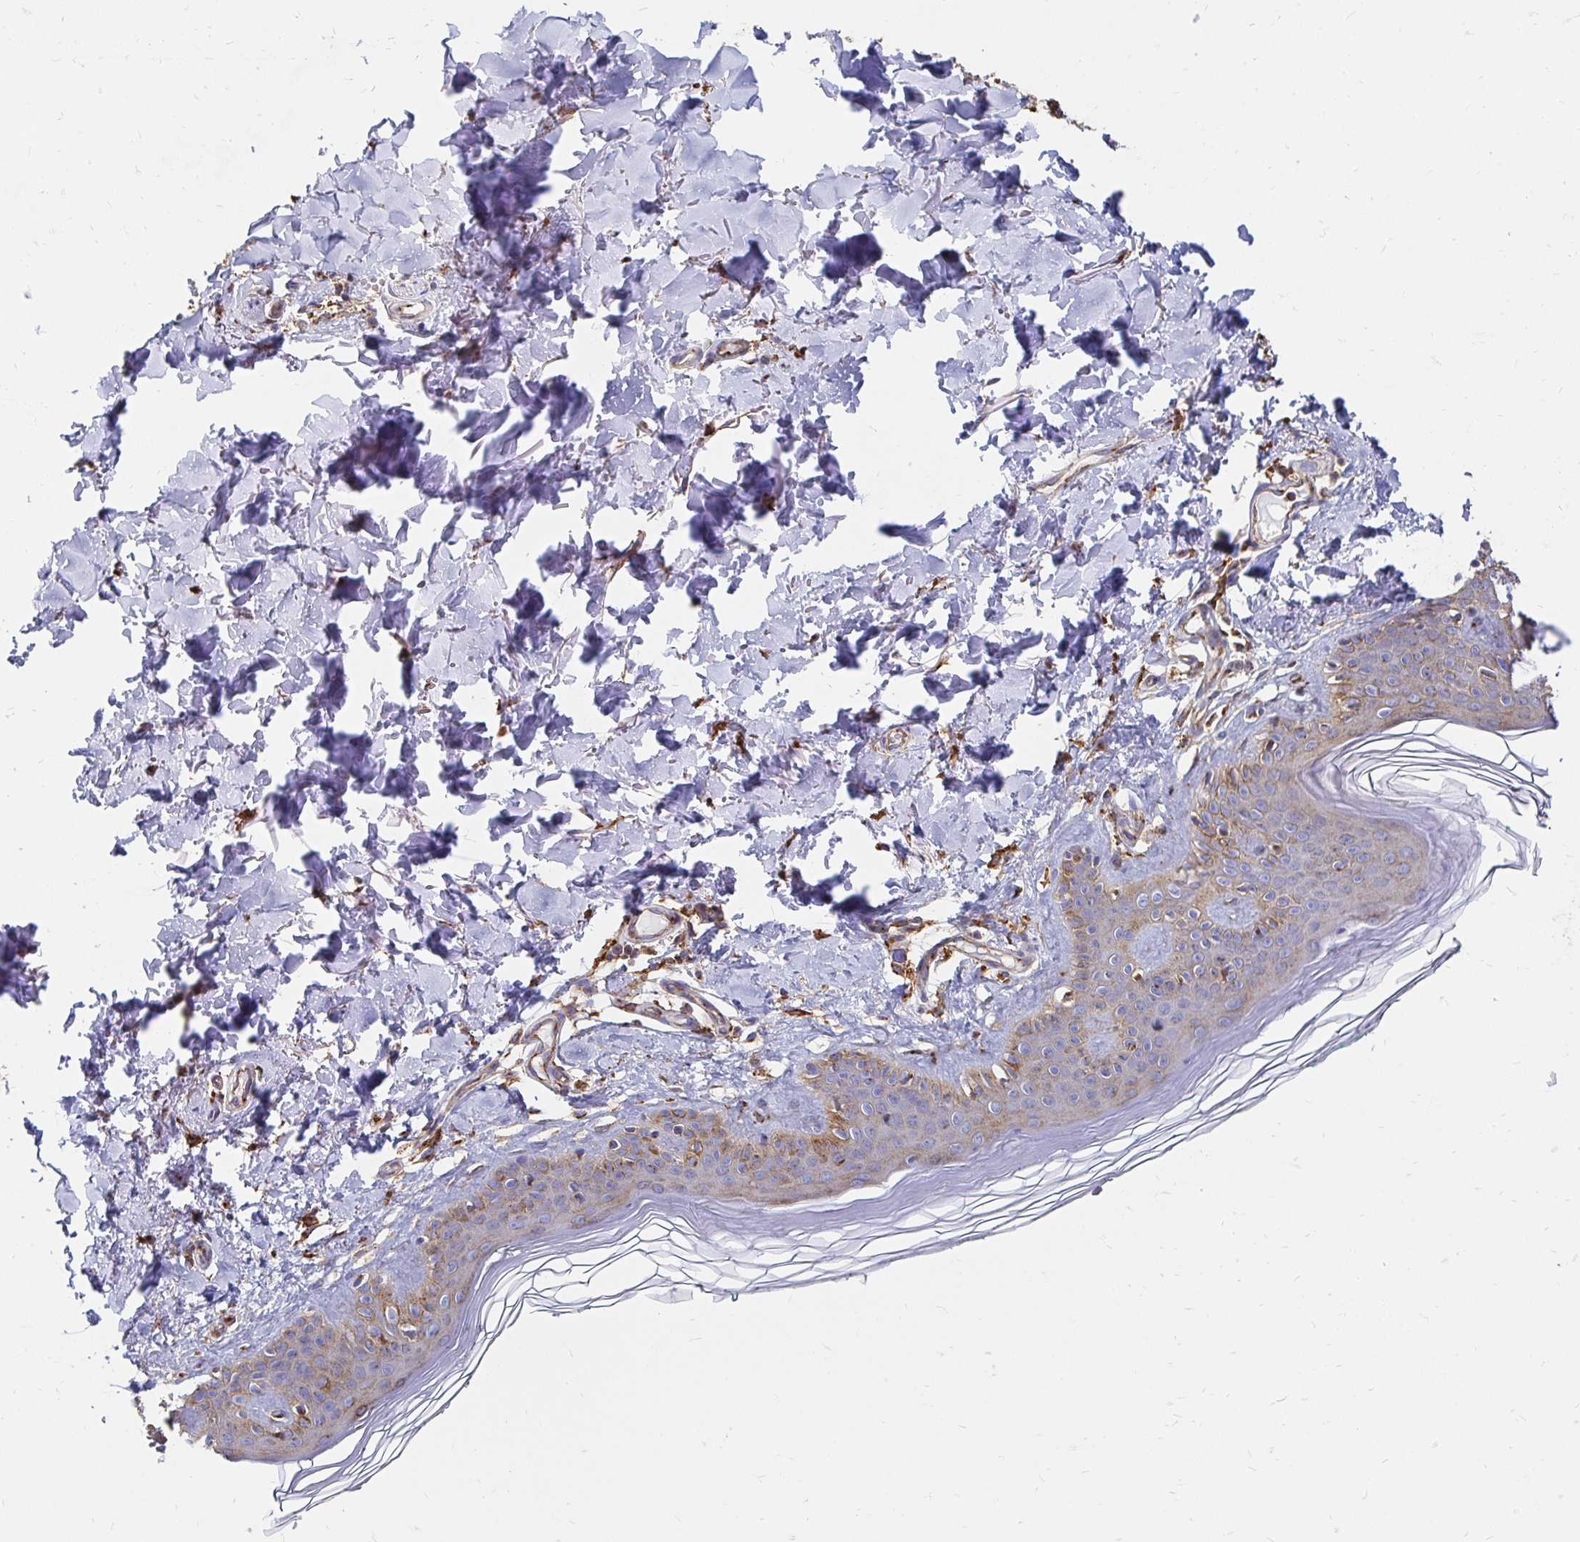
{"staining": {"intensity": "moderate", "quantity": ">75%", "location": "cytoplasmic/membranous"}, "tissue": "skin", "cell_type": "Fibroblasts", "image_type": "normal", "snomed": [{"axis": "morphology", "description": "Normal tissue, NOS"}, {"axis": "topography", "description": "Skin"}, {"axis": "topography", "description": "Peripheral nerve tissue"}], "caption": "Immunohistochemical staining of unremarkable human skin exhibits >75% levels of moderate cytoplasmic/membranous protein positivity in approximately >75% of fibroblasts.", "gene": "CLTC", "patient": {"sex": "female", "age": 45}}